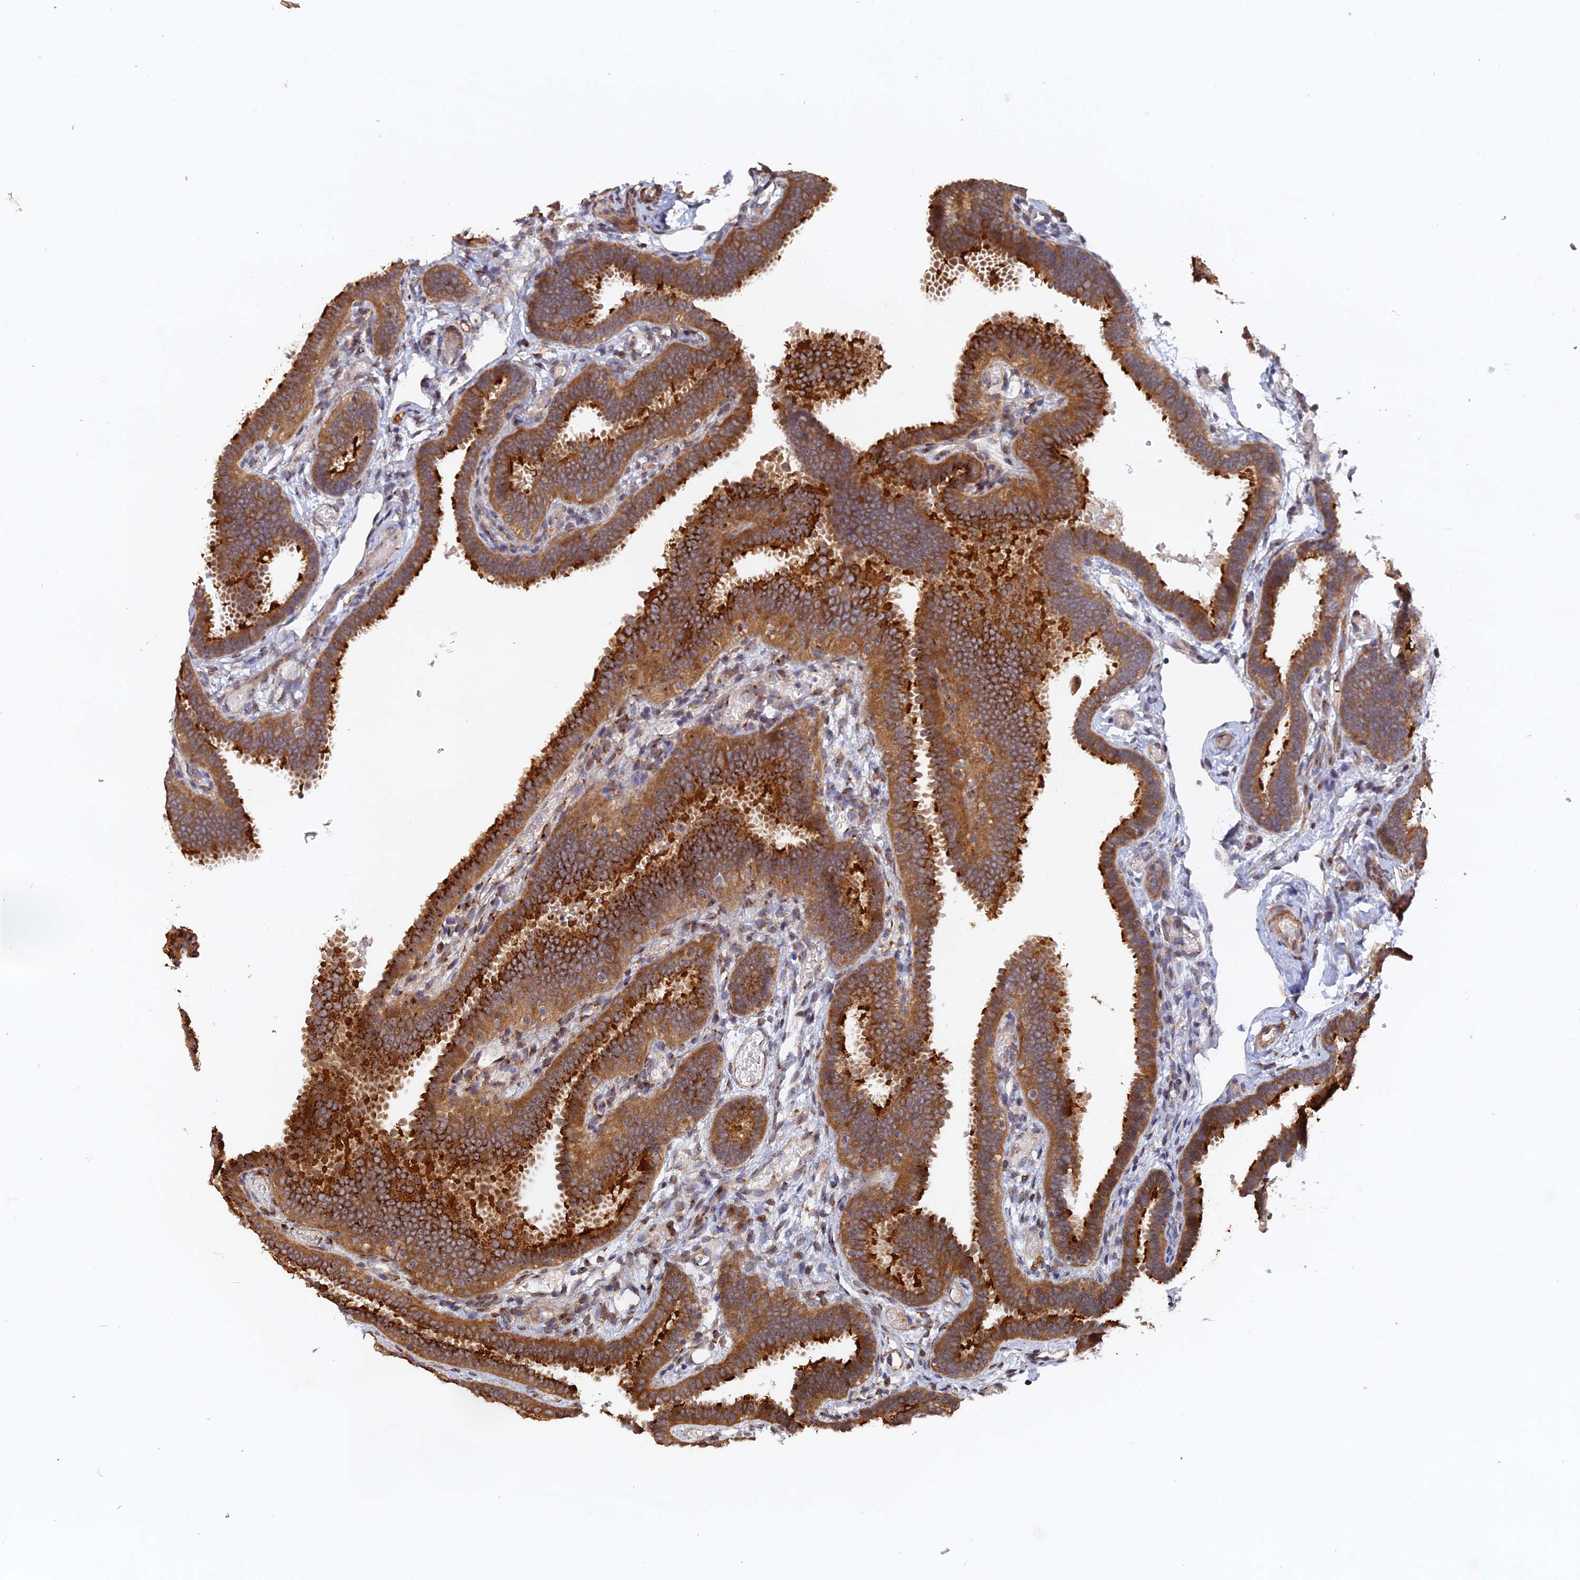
{"staining": {"intensity": "strong", "quantity": ">75%", "location": "cytoplasmic/membranous"}, "tissue": "fallopian tube", "cell_type": "Glandular cells", "image_type": "normal", "snomed": [{"axis": "morphology", "description": "Normal tissue, NOS"}, {"axis": "topography", "description": "Fallopian tube"}], "caption": "Approximately >75% of glandular cells in benign fallopian tube demonstrate strong cytoplasmic/membranous protein expression as visualized by brown immunohistochemical staining.", "gene": "VPS37C", "patient": {"sex": "female", "age": 37}}